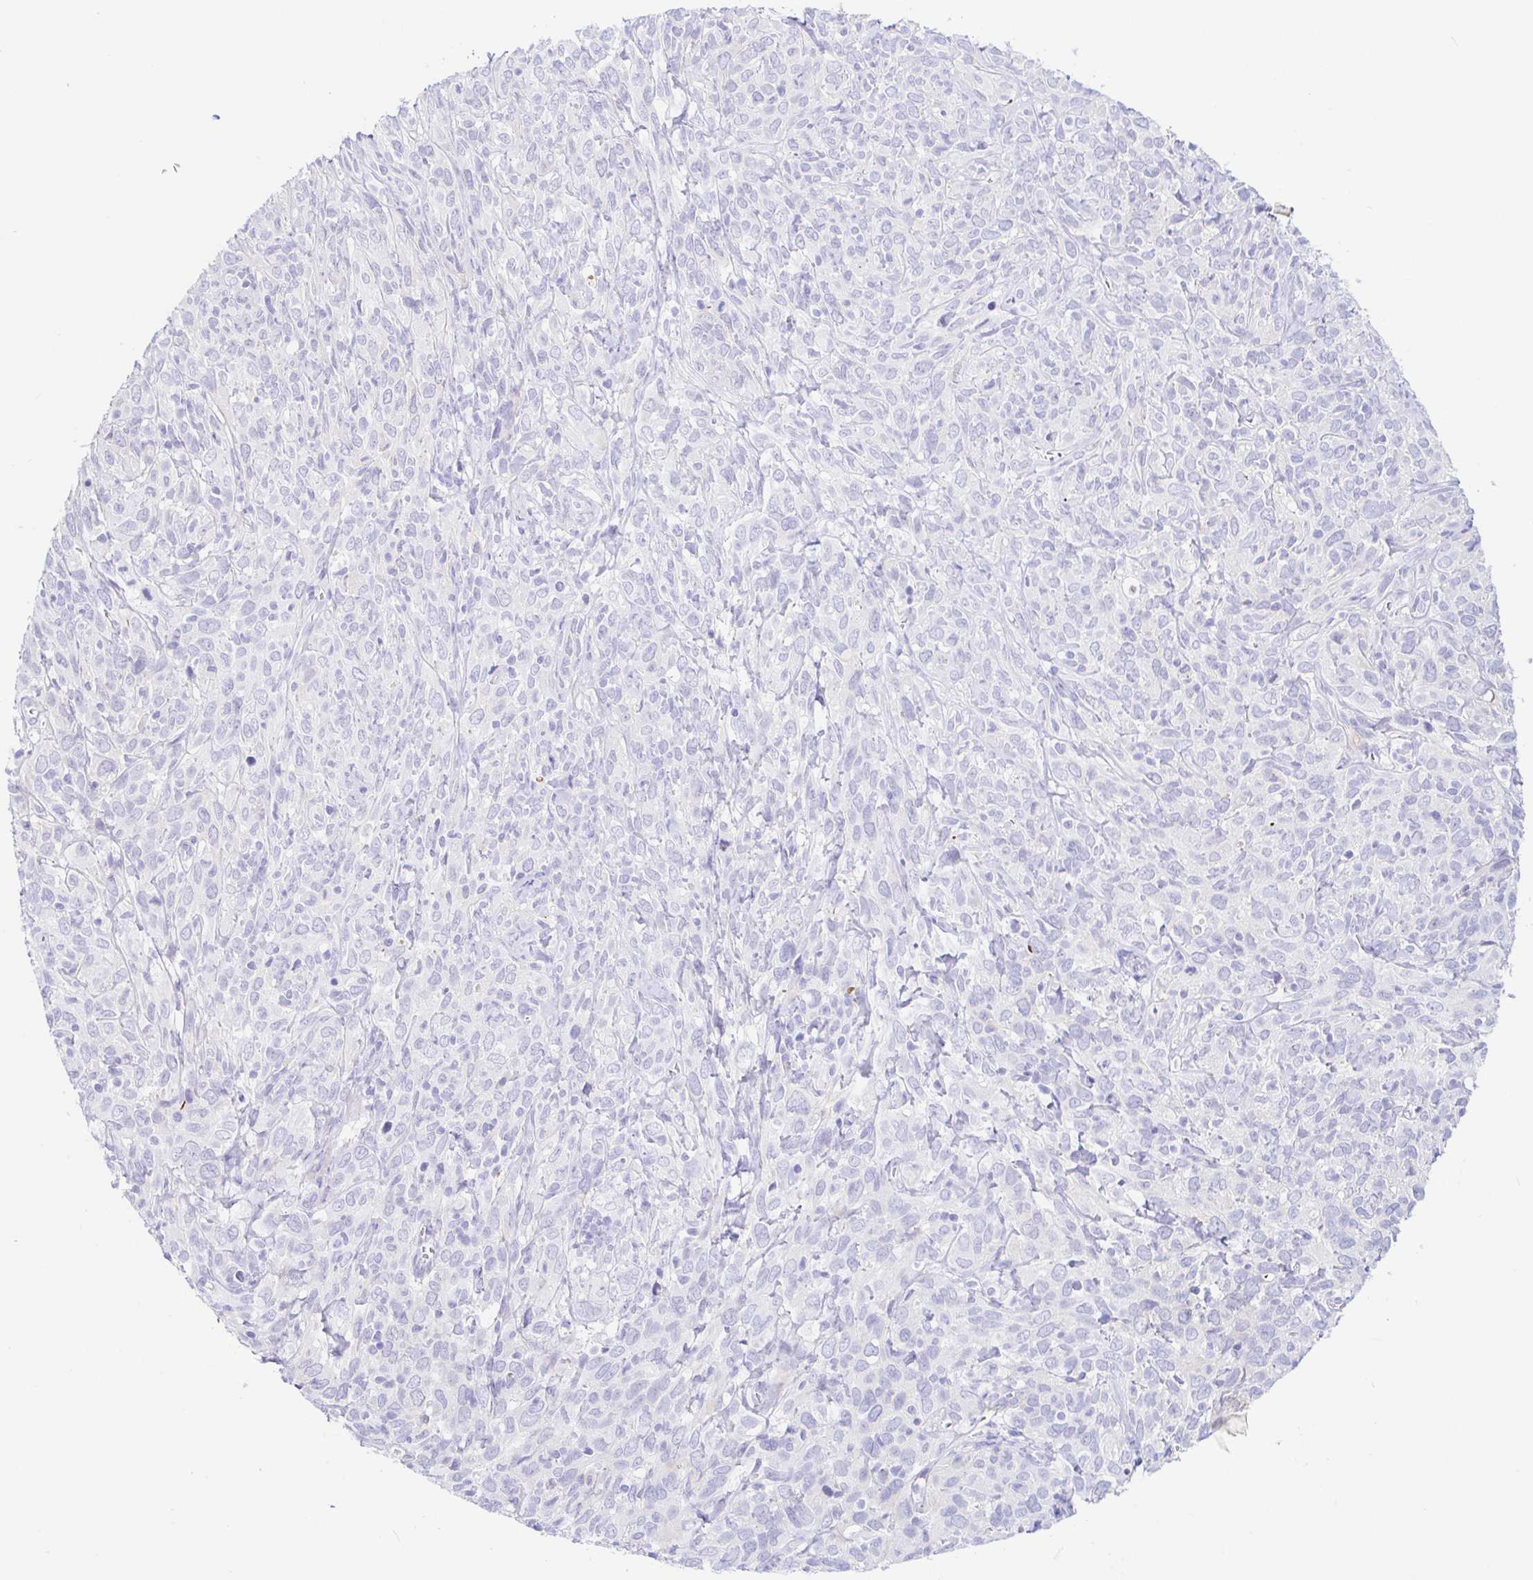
{"staining": {"intensity": "negative", "quantity": "none", "location": "none"}, "tissue": "cervical cancer", "cell_type": "Tumor cells", "image_type": "cancer", "snomed": [{"axis": "morphology", "description": "Normal tissue, NOS"}, {"axis": "morphology", "description": "Squamous cell carcinoma, NOS"}, {"axis": "topography", "description": "Cervix"}], "caption": "Immunohistochemistry (IHC) of human cervical squamous cell carcinoma reveals no positivity in tumor cells.", "gene": "PINLYP", "patient": {"sex": "female", "age": 51}}